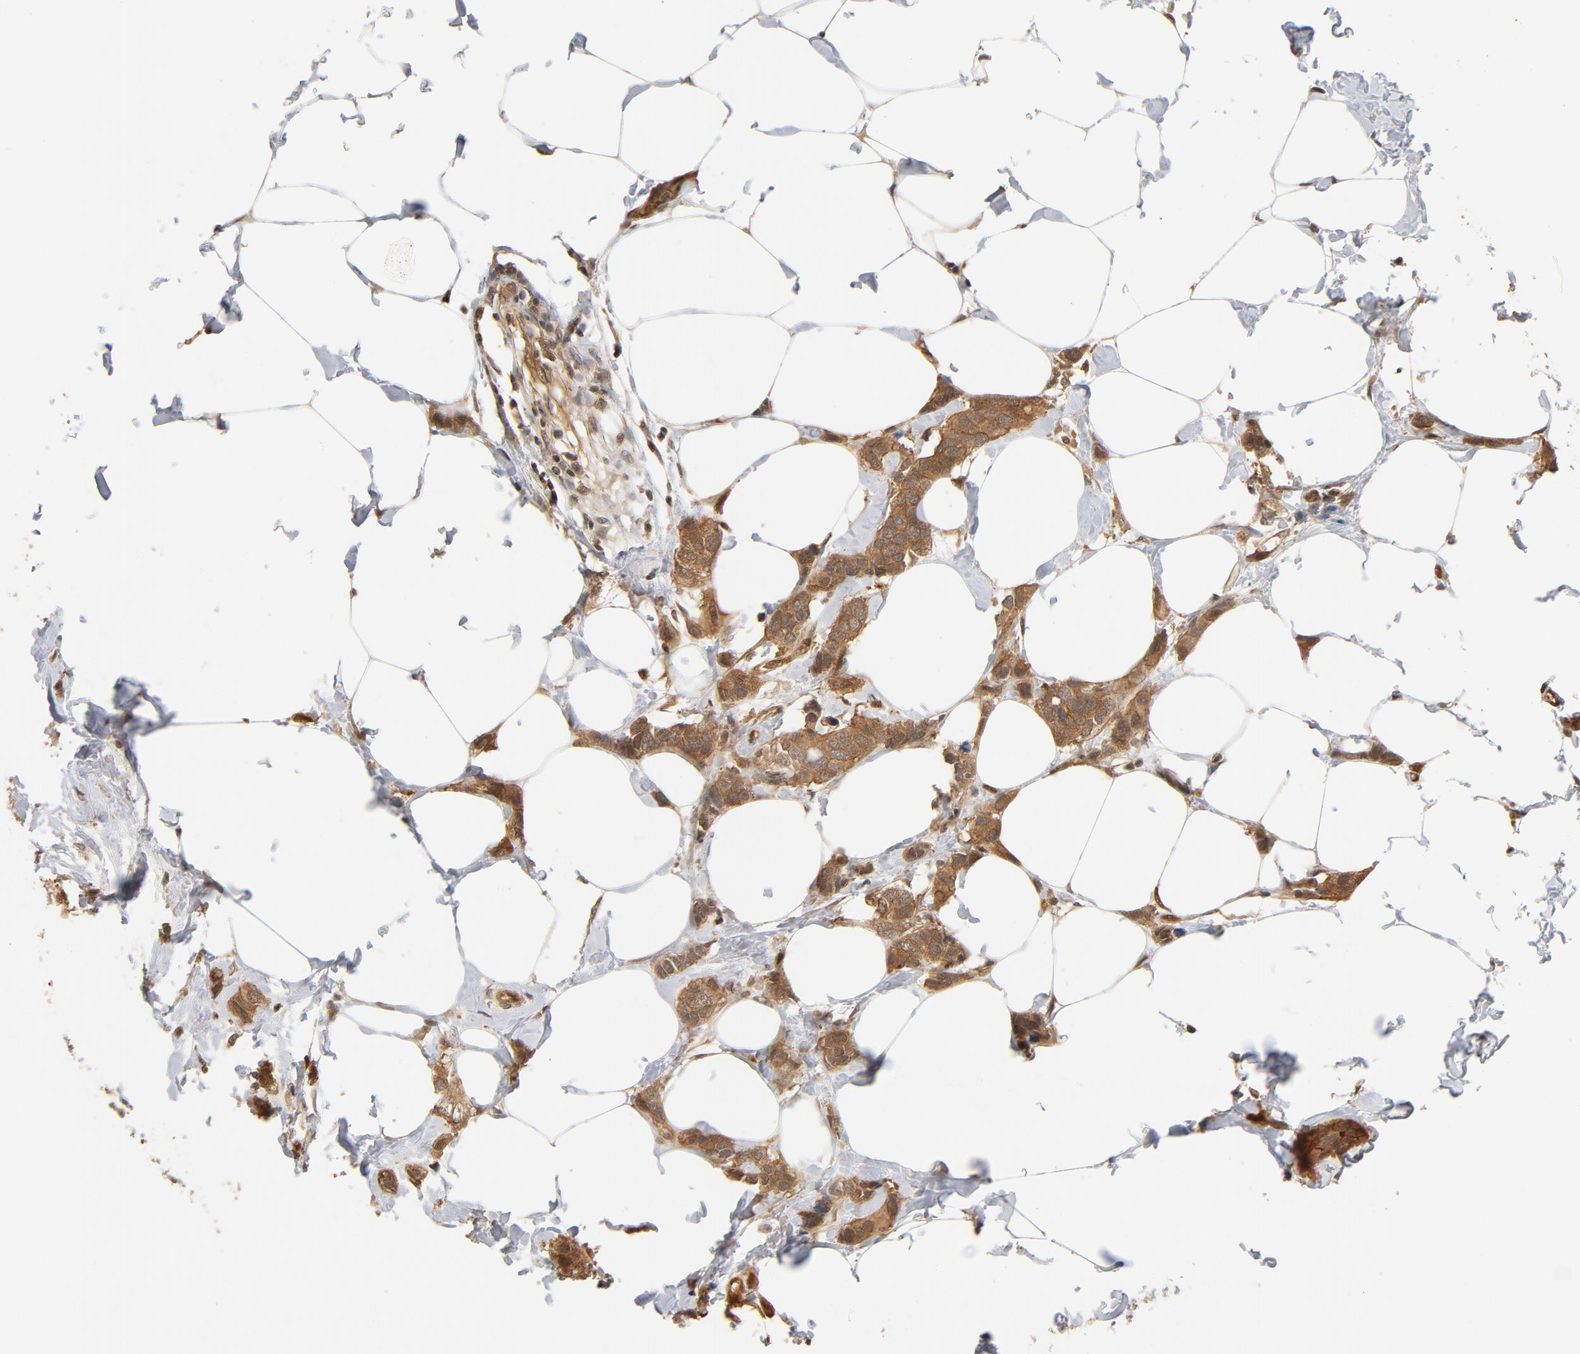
{"staining": {"intensity": "moderate", "quantity": ">75%", "location": "cytoplasmic/membranous"}, "tissue": "breast cancer", "cell_type": "Tumor cells", "image_type": "cancer", "snomed": [{"axis": "morphology", "description": "Normal tissue, NOS"}, {"axis": "morphology", "description": "Duct carcinoma"}, {"axis": "topography", "description": "Breast"}], "caption": "Breast invasive ductal carcinoma stained with DAB (3,3'-diaminobenzidine) immunohistochemistry shows medium levels of moderate cytoplasmic/membranous positivity in approximately >75% of tumor cells. The staining is performed using DAB (3,3'-diaminobenzidine) brown chromogen to label protein expression. The nuclei are counter-stained blue using hematoxylin.", "gene": "CDC37", "patient": {"sex": "female", "age": 50}}